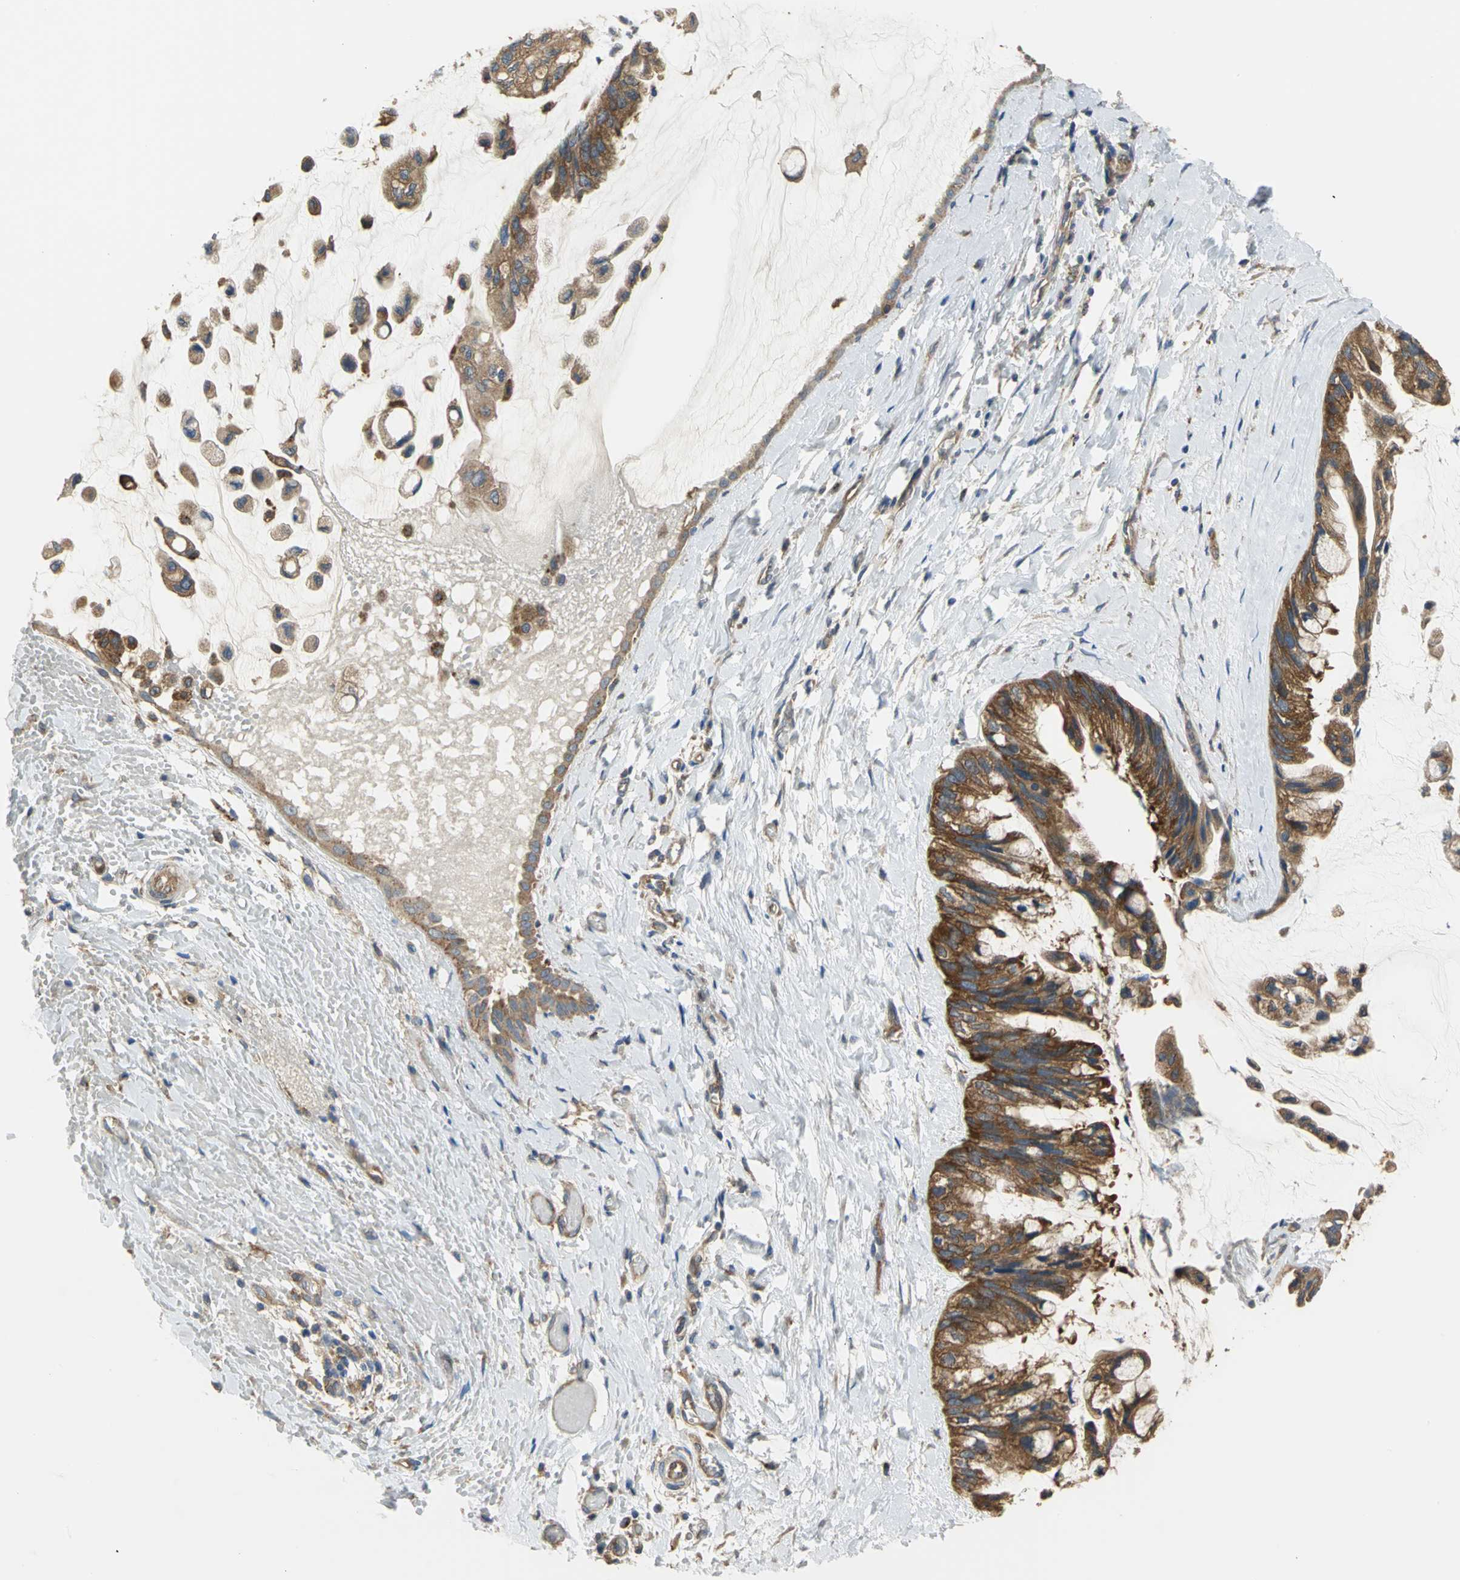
{"staining": {"intensity": "strong", "quantity": "25%-75%", "location": "cytoplasmic/membranous"}, "tissue": "ovarian cancer", "cell_type": "Tumor cells", "image_type": "cancer", "snomed": [{"axis": "morphology", "description": "Cystadenocarcinoma, mucinous, NOS"}, {"axis": "topography", "description": "Ovary"}], "caption": "Ovarian mucinous cystadenocarcinoma tissue displays strong cytoplasmic/membranous positivity in approximately 25%-75% of tumor cells, visualized by immunohistochemistry. Using DAB (3,3'-diaminobenzidine) (brown) and hematoxylin (blue) stains, captured at high magnification using brightfield microscopy.", "gene": "DIAPH2", "patient": {"sex": "female", "age": 39}}